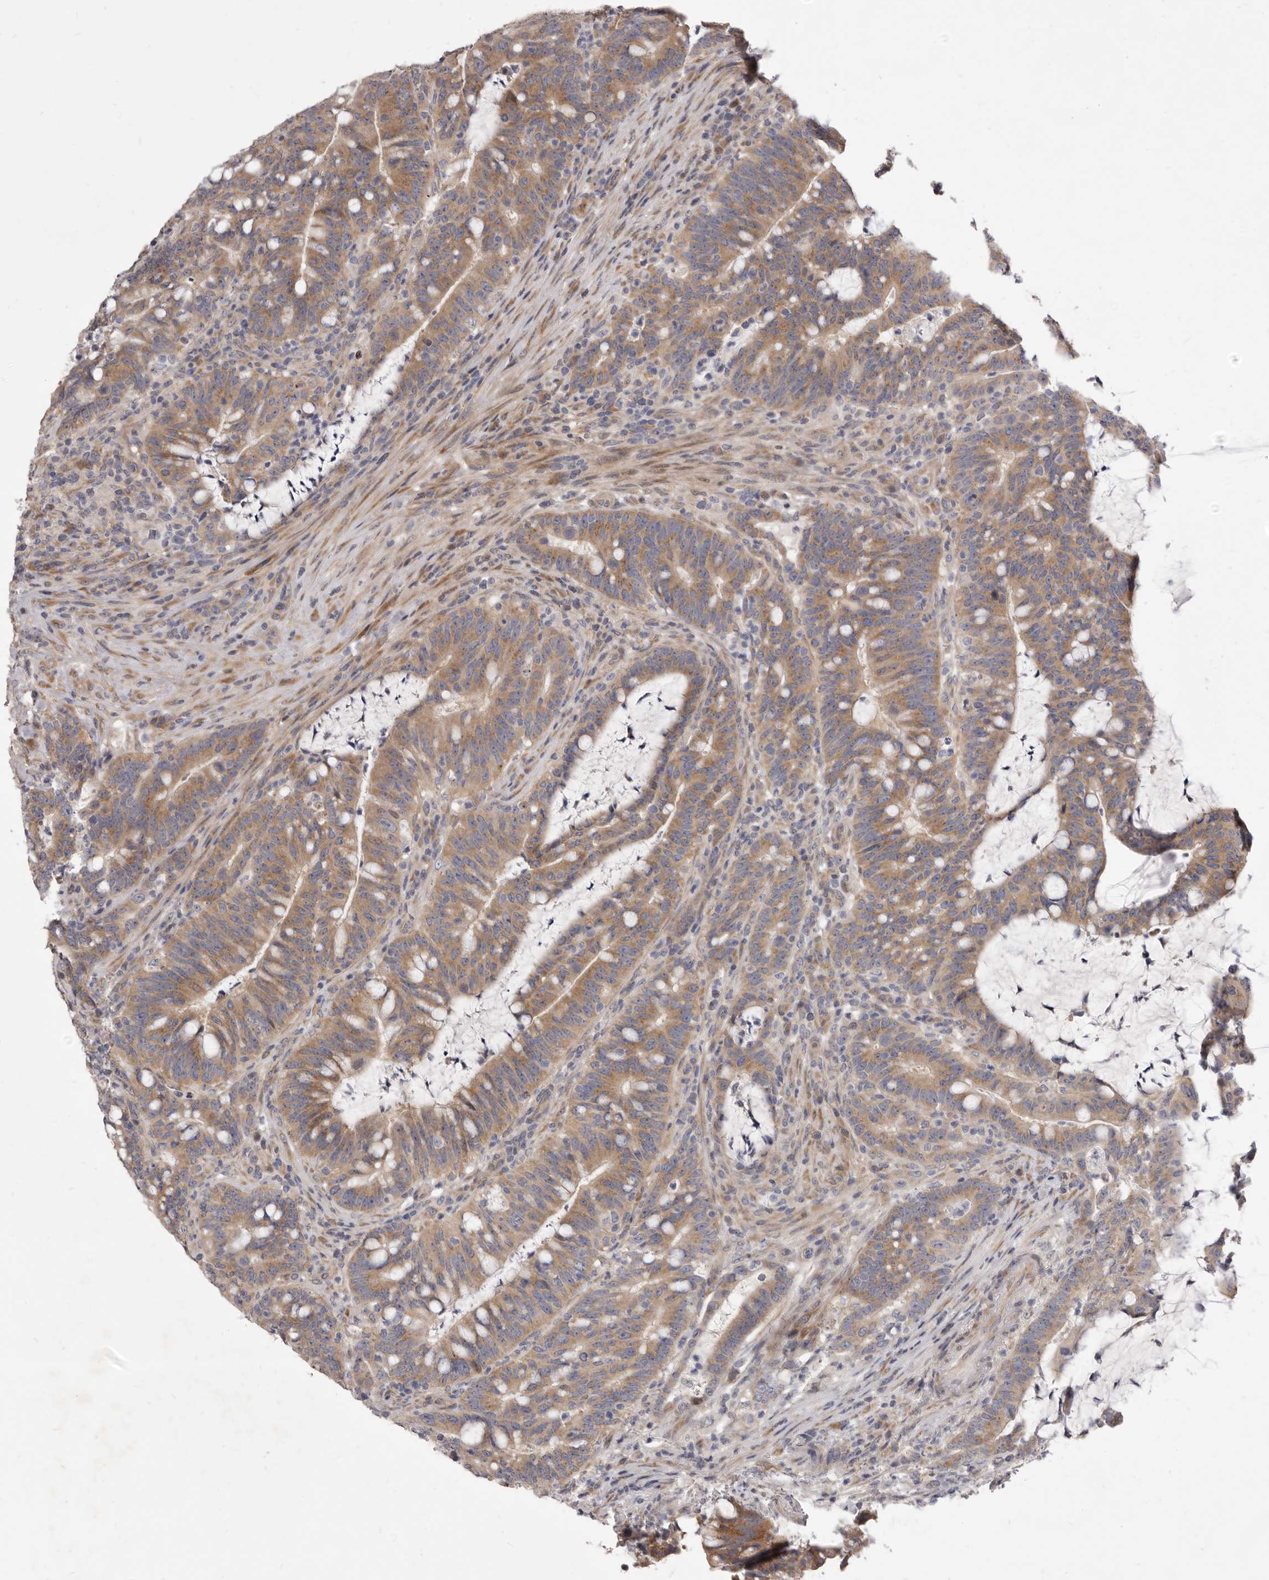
{"staining": {"intensity": "moderate", "quantity": ">75%", "location": "cytoplasmic/membranous"}, "tissue": "colorectal cancer", "cell_type": "Tumor cells", "image_type": "cancer", "snomed": [{"axis": "morphology", "description": "Adenocarcinoma, NOS"}, {"axis": "topography", "description": "Colon"}], "caption": "Colorectal cancer (adenocarcinoma) stained with DAB (3,3'-diaminobenzidine) immunohistochemistry (IHC) displays medium levels of moderate cytoplasmic/membranous positivity in approximately >75% of tumor cells.", "gene": "TBC1D8B", "patient": {"sex": "female", "age": 66}}